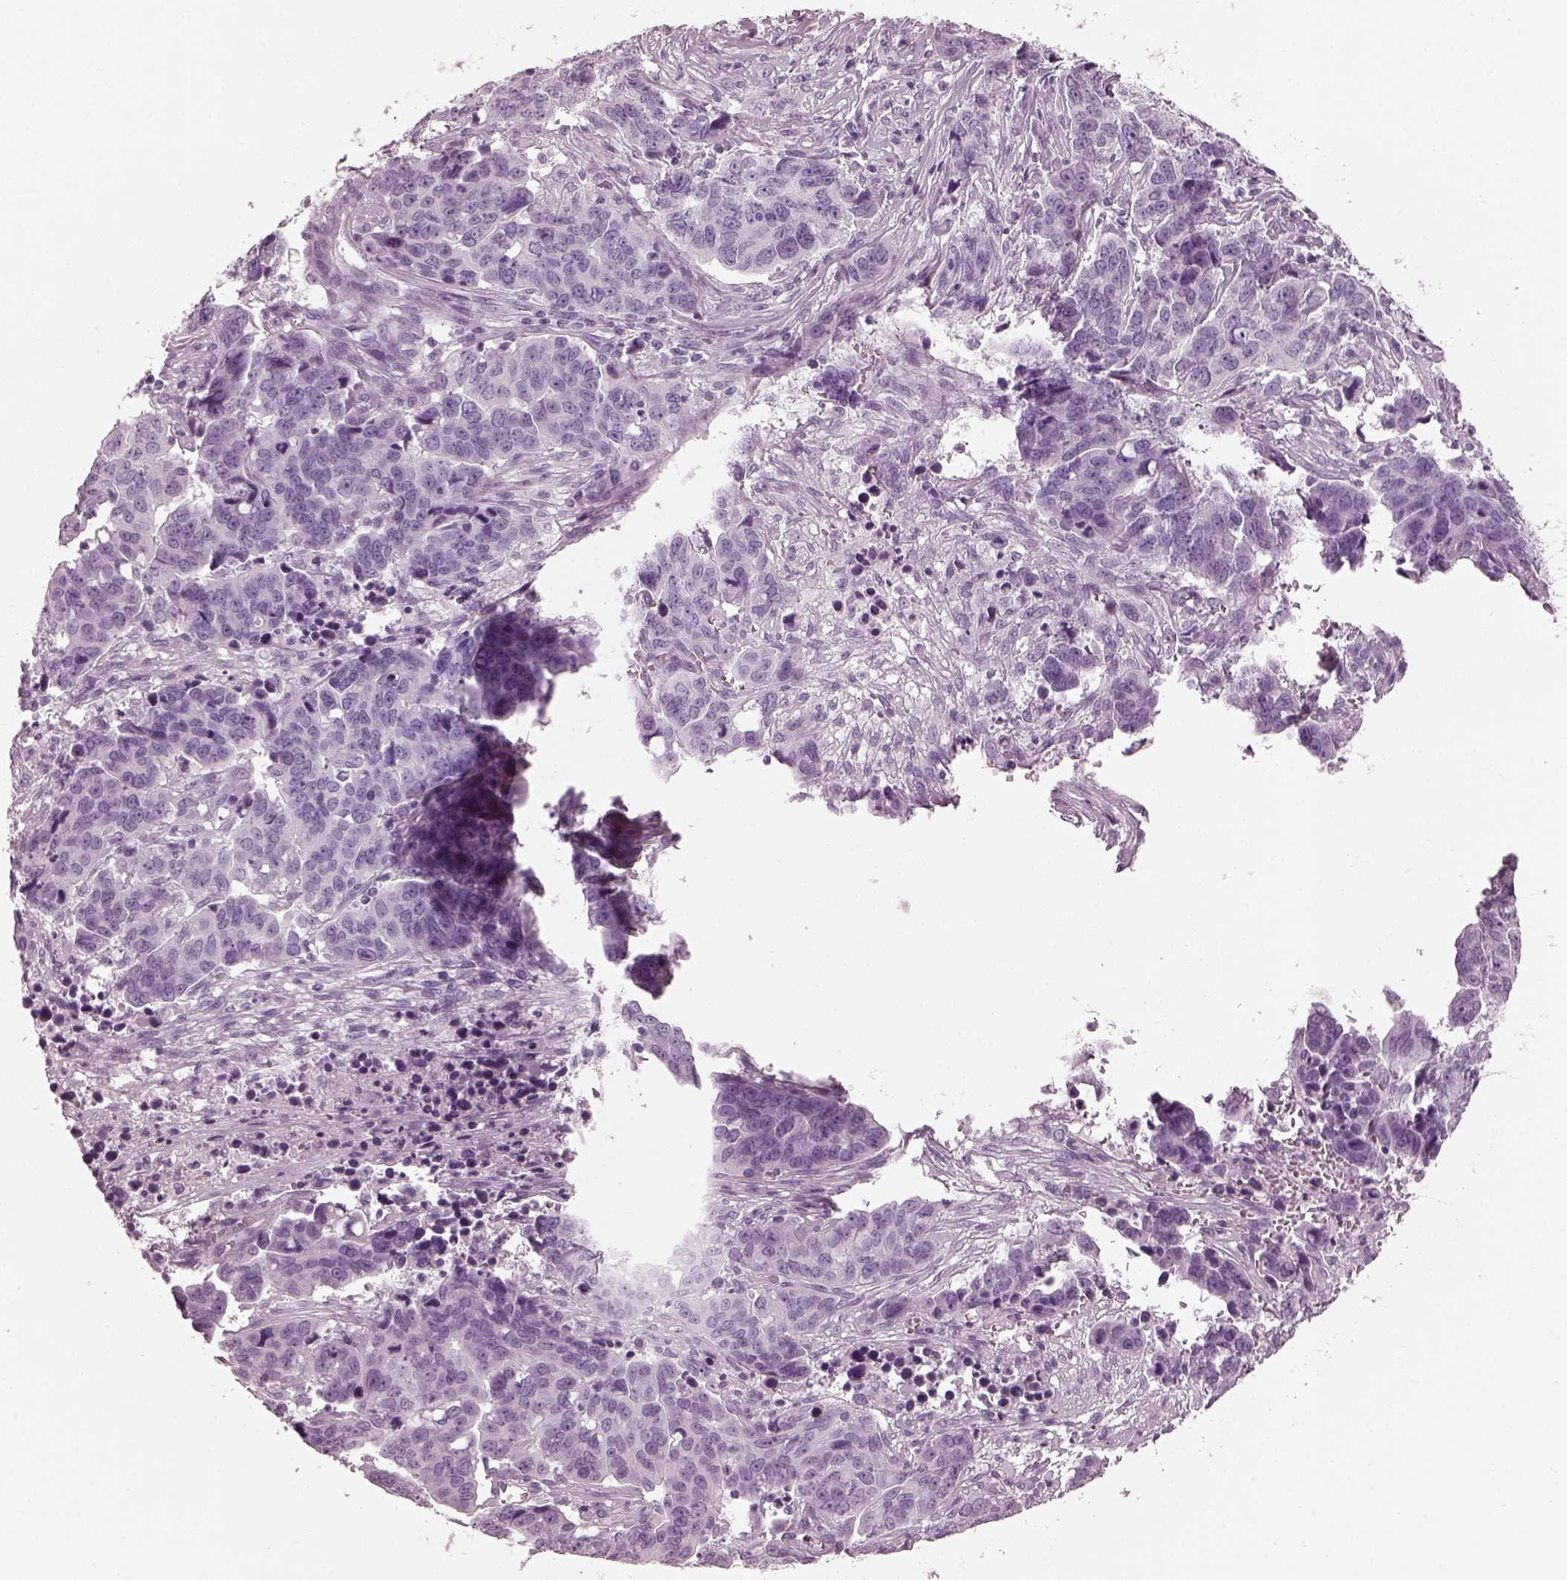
{"staining": {"intensity": "negative", "quantity": "none", "location": "none"}, "tissue": "ovarian cancer", "cell_type": "Tumor cells", "image_type": "cancer", "snomed": [{"axis": "morphology", "description": "Carcinoma, endometroid"}, {"axis": "topography", "description": "Ovary"}], "caption": "Immunohistochemistry (IHC) image of neoplastic tissue: human ovarian cancer stained with DAB (3,3'-diaminobenzidine) shows no significant protein expression in tumor cells.", "gene": "TCHHL1", "patient": {"sex": "female", "age": 78}}